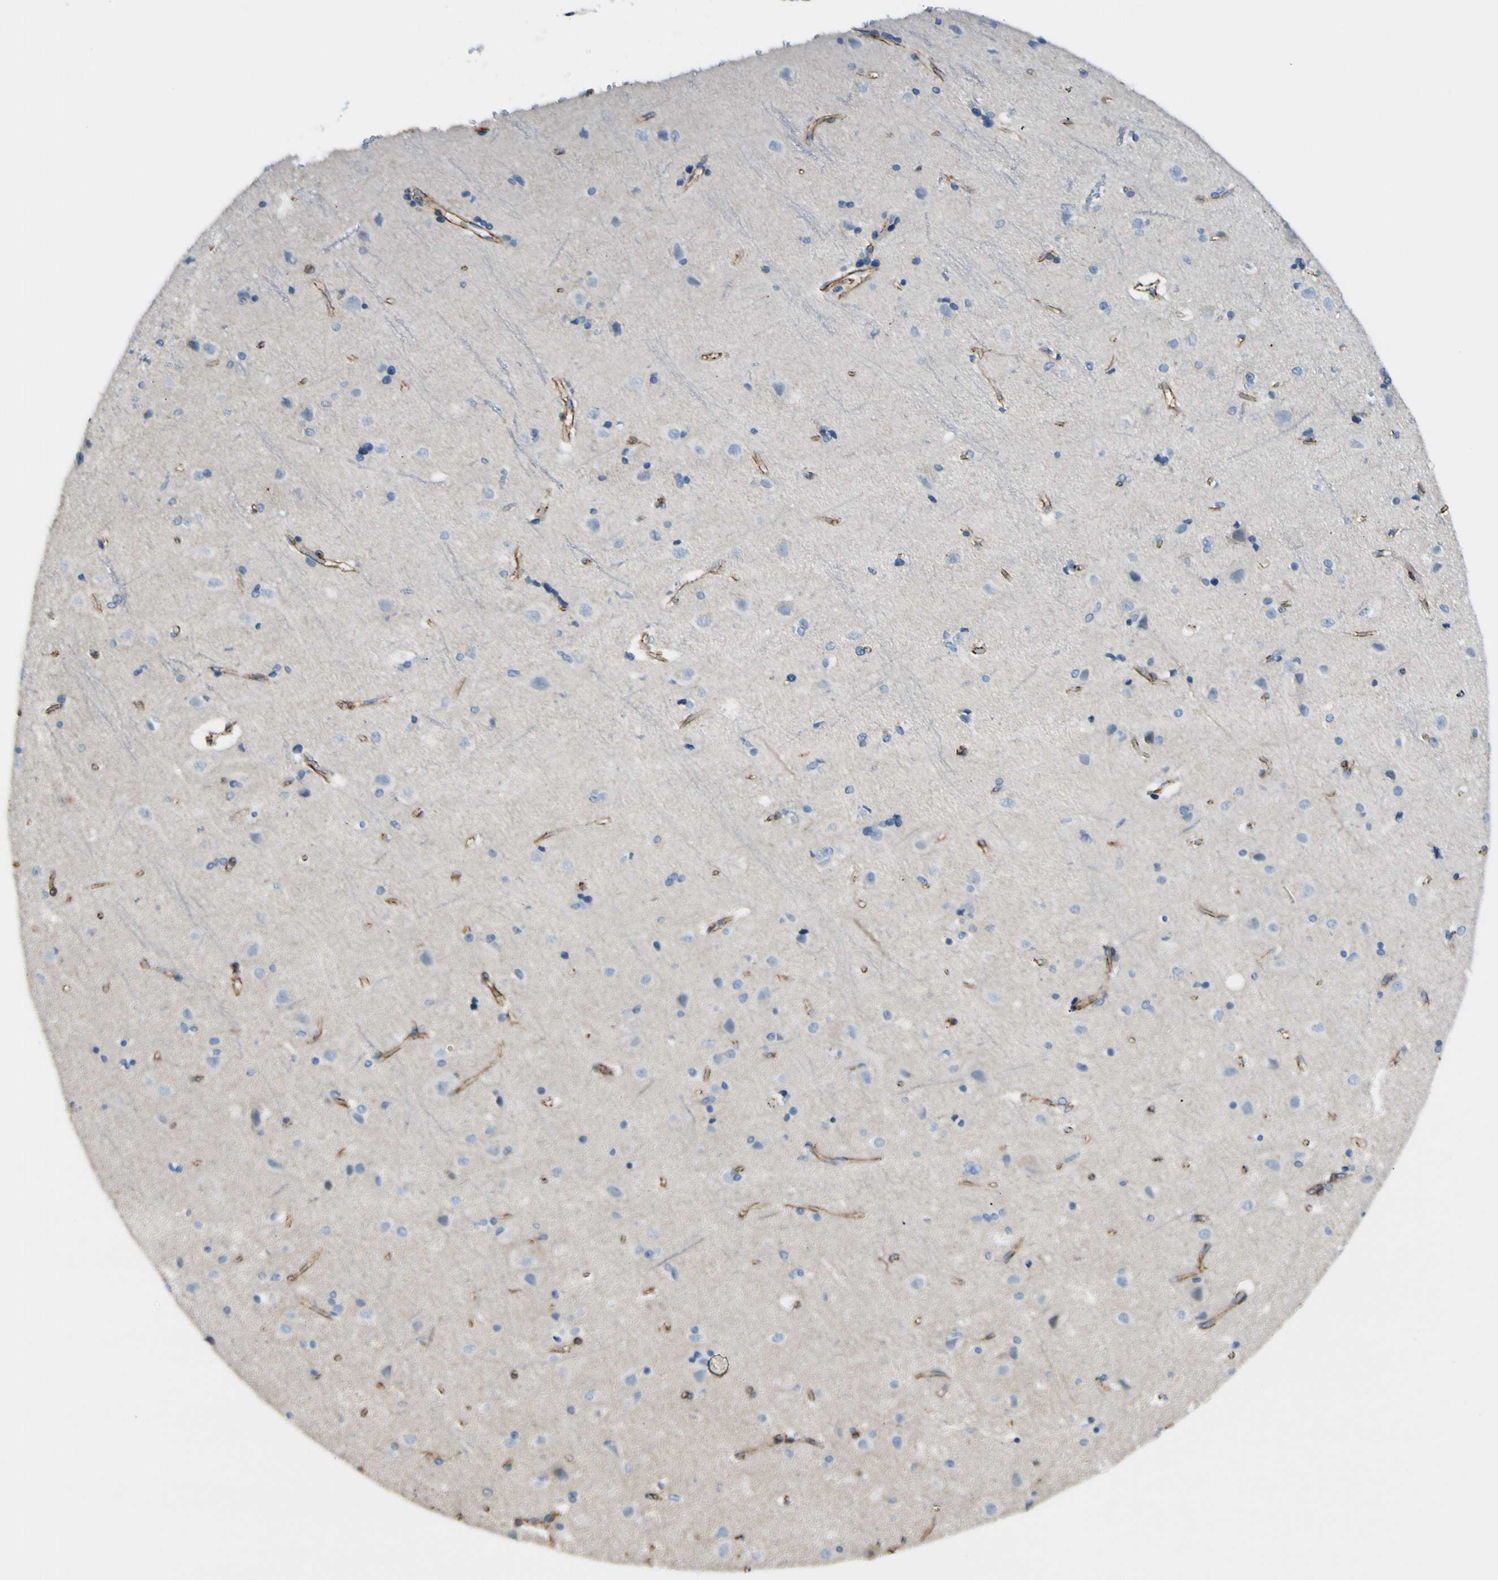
{"staining": {"intensity": "strong", "quantity": ">75%", "location": "cytoplasmic/membranous"}, "tissue": "cerebral cortex", "cell_type": "Endothelial cells", "image_type": "normal", "snomed": [{"axis": "morphology", "description": "Normal tissue, NOS"}, {"axis": "topography", "description": "Cerebral cortex"}], "caption": "IHC image of normal cerebral cortex: cerebral cortex stained using immunohistochemistry (IHC) displays high levels of strong protein expression localized specifically in the cytoplasmic/membranous of endothelial cells, appearing as a cytoplasmic/membranous brown color.", "gene": "TJP1", "patient": {"sex": "female", "age": 54}}